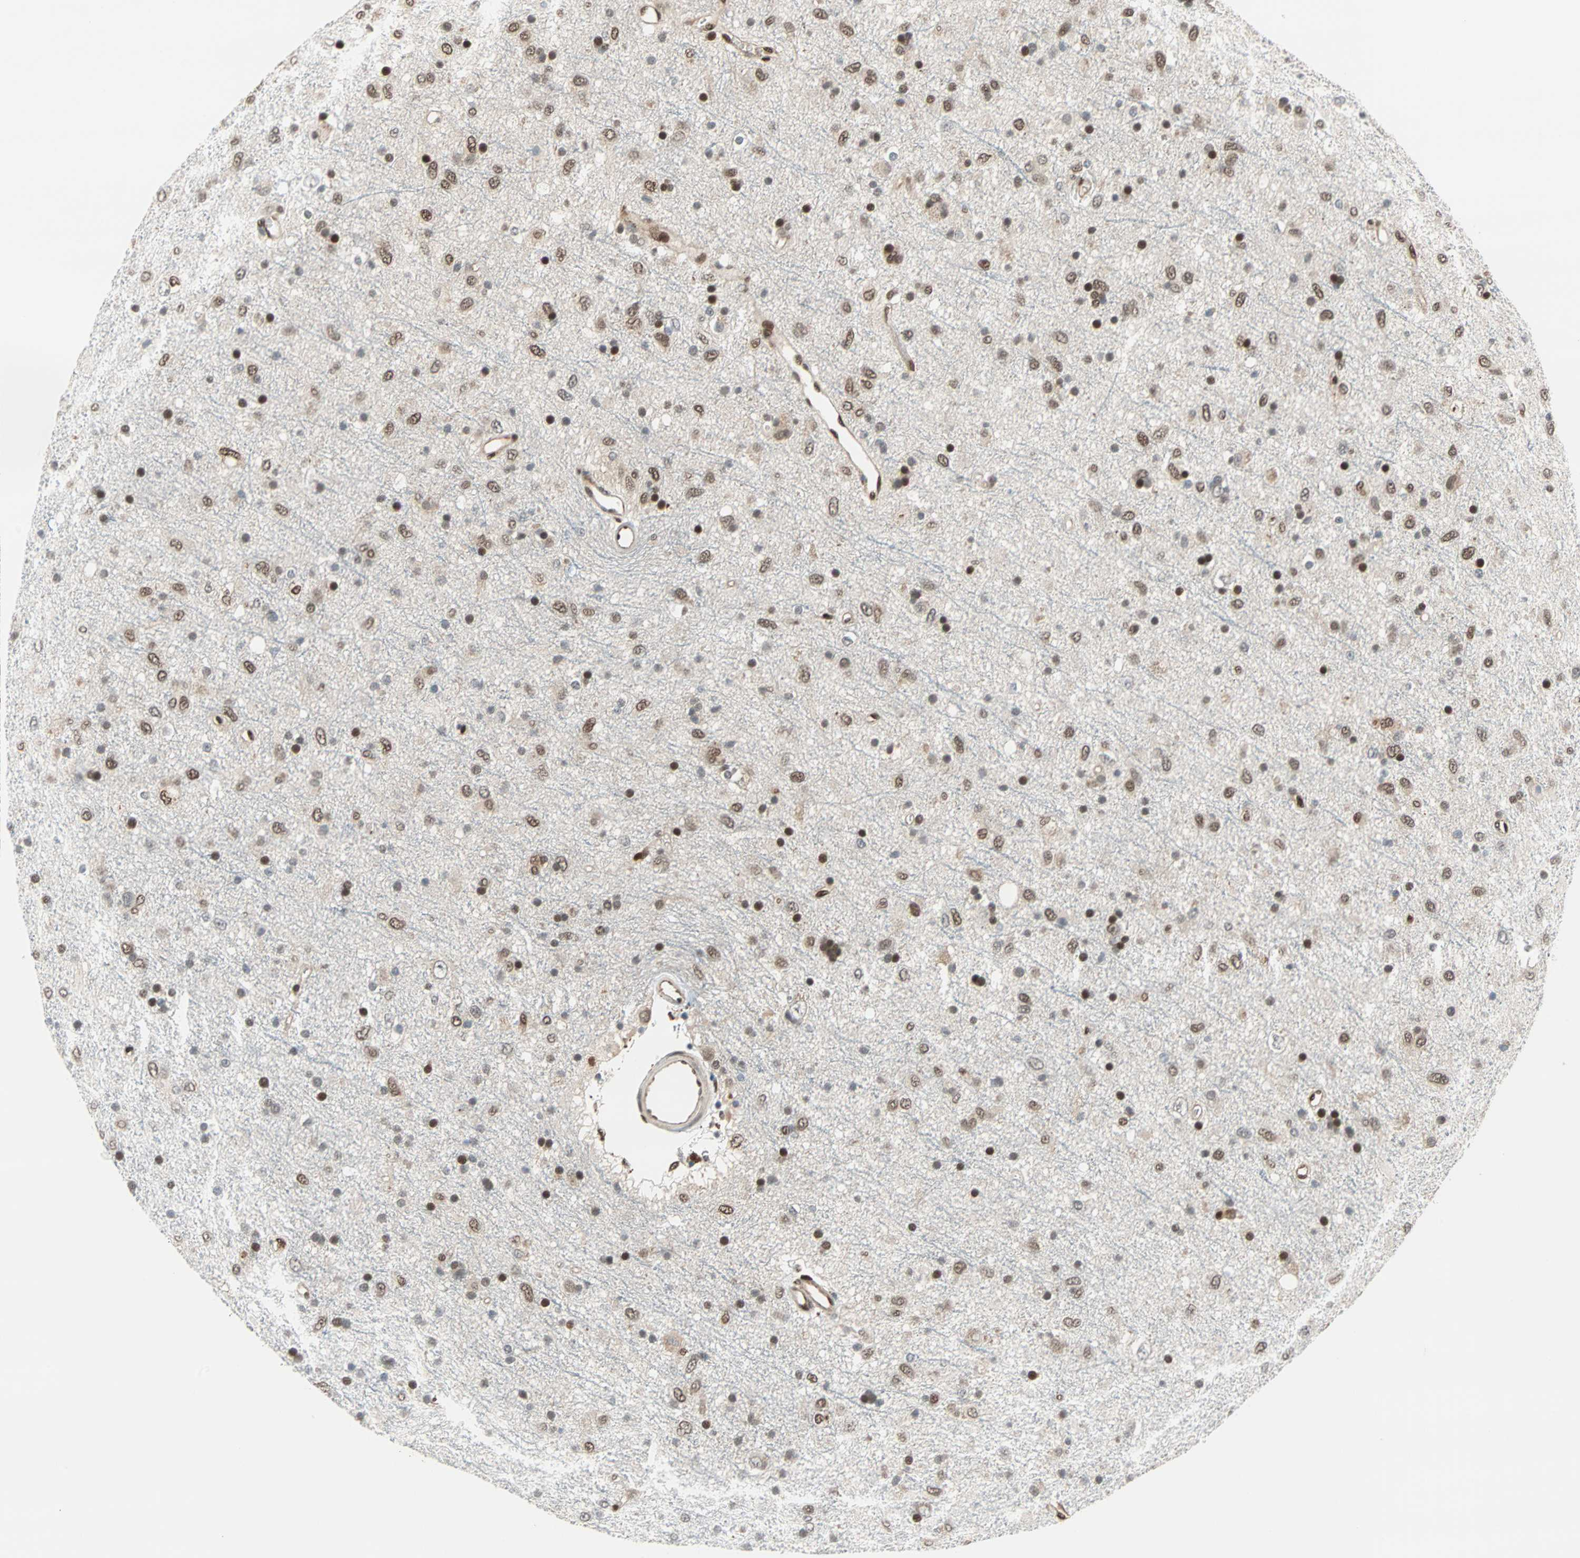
{"staining": {"intensity": "moderate", "quantity": ">75%", "location": "nuclear"}, "tissue": "glioma", "cell_type": "Tumor cells", "image_type": "cancer", "snomed": [{"axis": "morphology", "description": "Glioma, malignant, Low grade"}, {"axis": "topography", "description": "Brain"}], "caption": "A brown stain labels moderate nuclear expression of a protein in human low-grade glioma (malignant) tumor cells.", "gene": "WWTR1", "patient": {"sex": "male", "age": 77}}